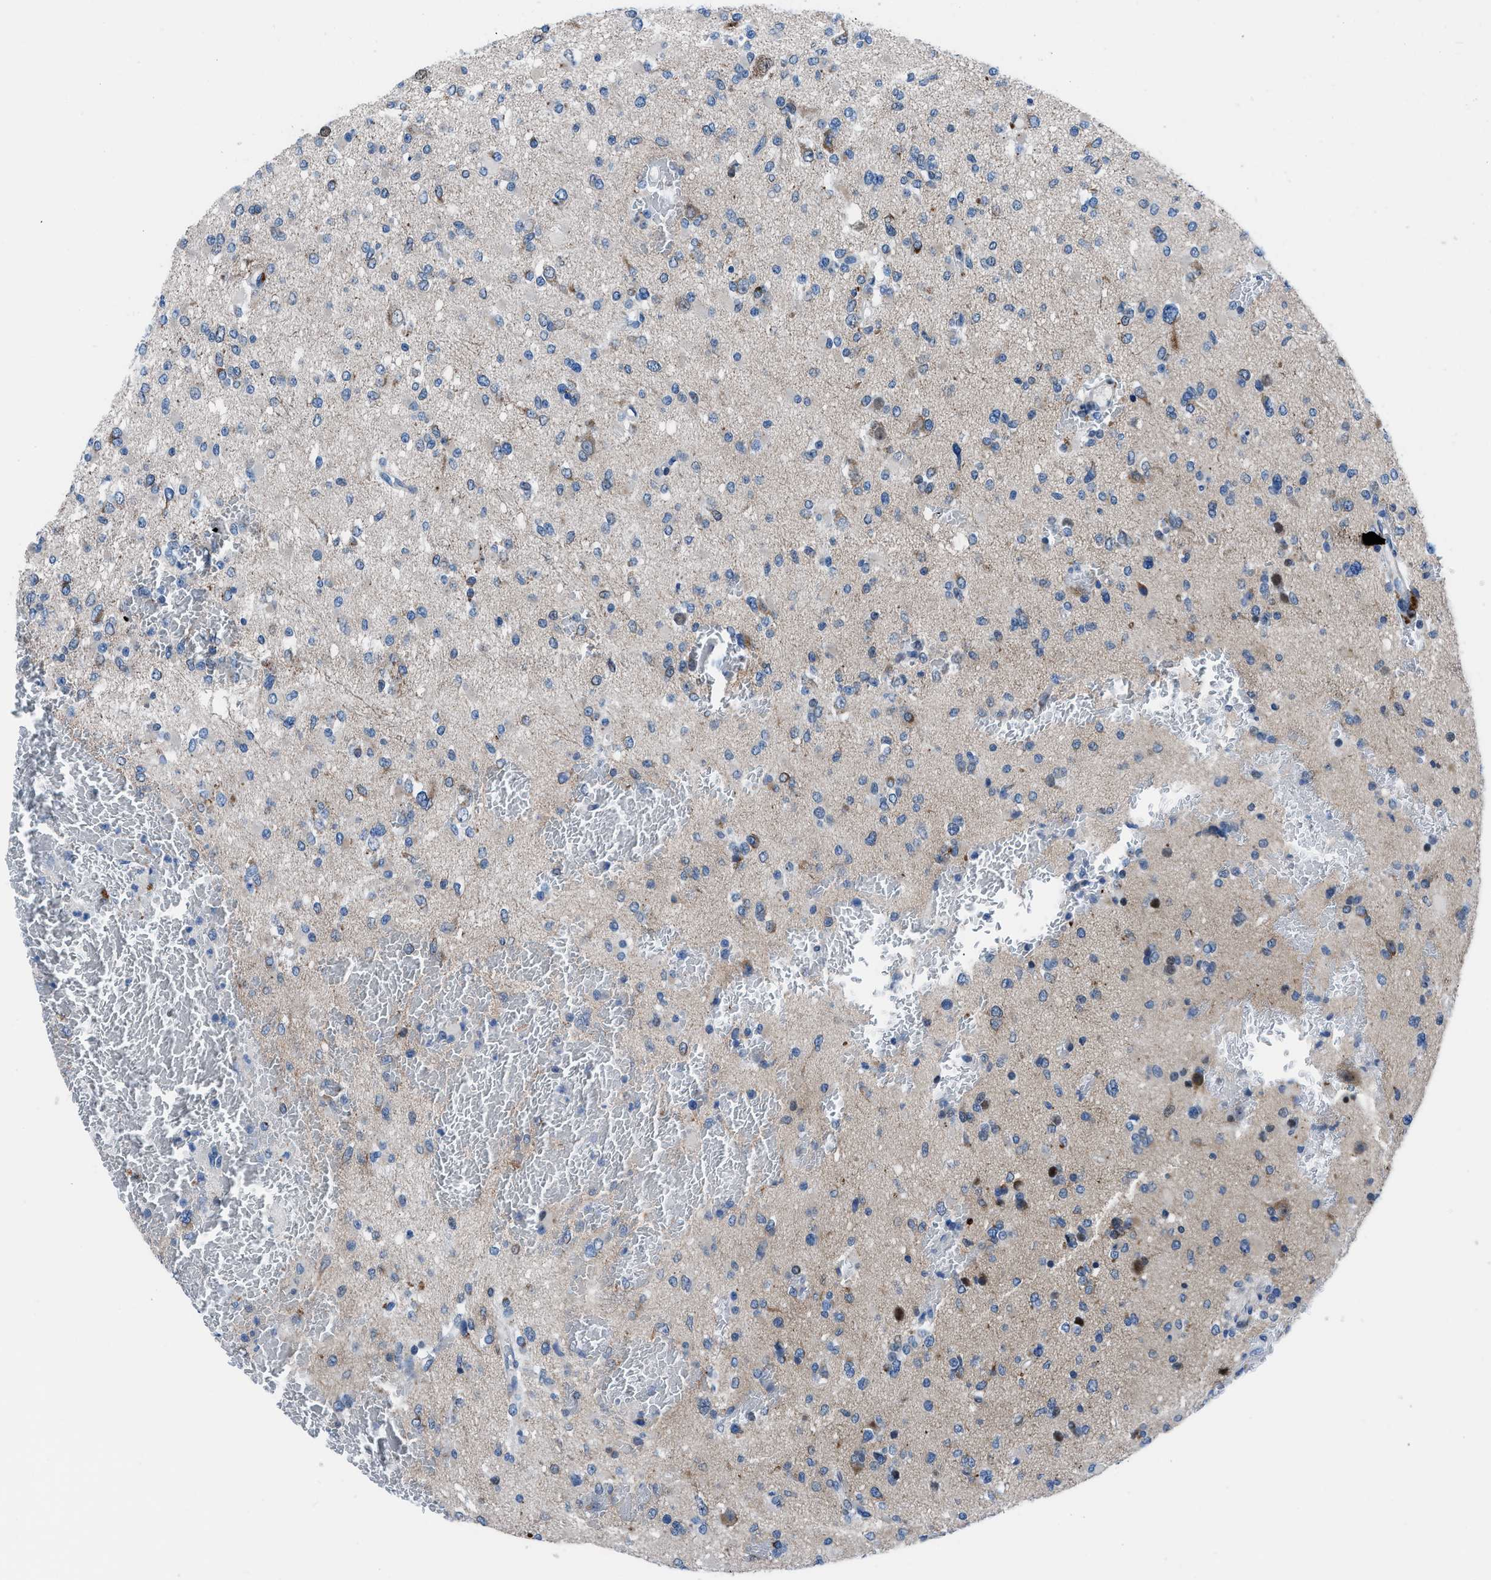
{"staining": {"intensity": "negative", "quantity": "none", "location": "none"}, "tissue": "glioma", "cell_type": "Tumor cells", "image_type": "cancer", "snomed": [{"axis": "morphology", "description": "Glioma, malignant, Low grade"}, {"axis": "topography", "description": "Brain"}], "caption": "This is an immunohistochemistry (IHC) image of malignant glioma (low-grade). There is no positivity in tumor cells.", "gene": "UAP1", "patient": {"sex": "female", "age": 22}}